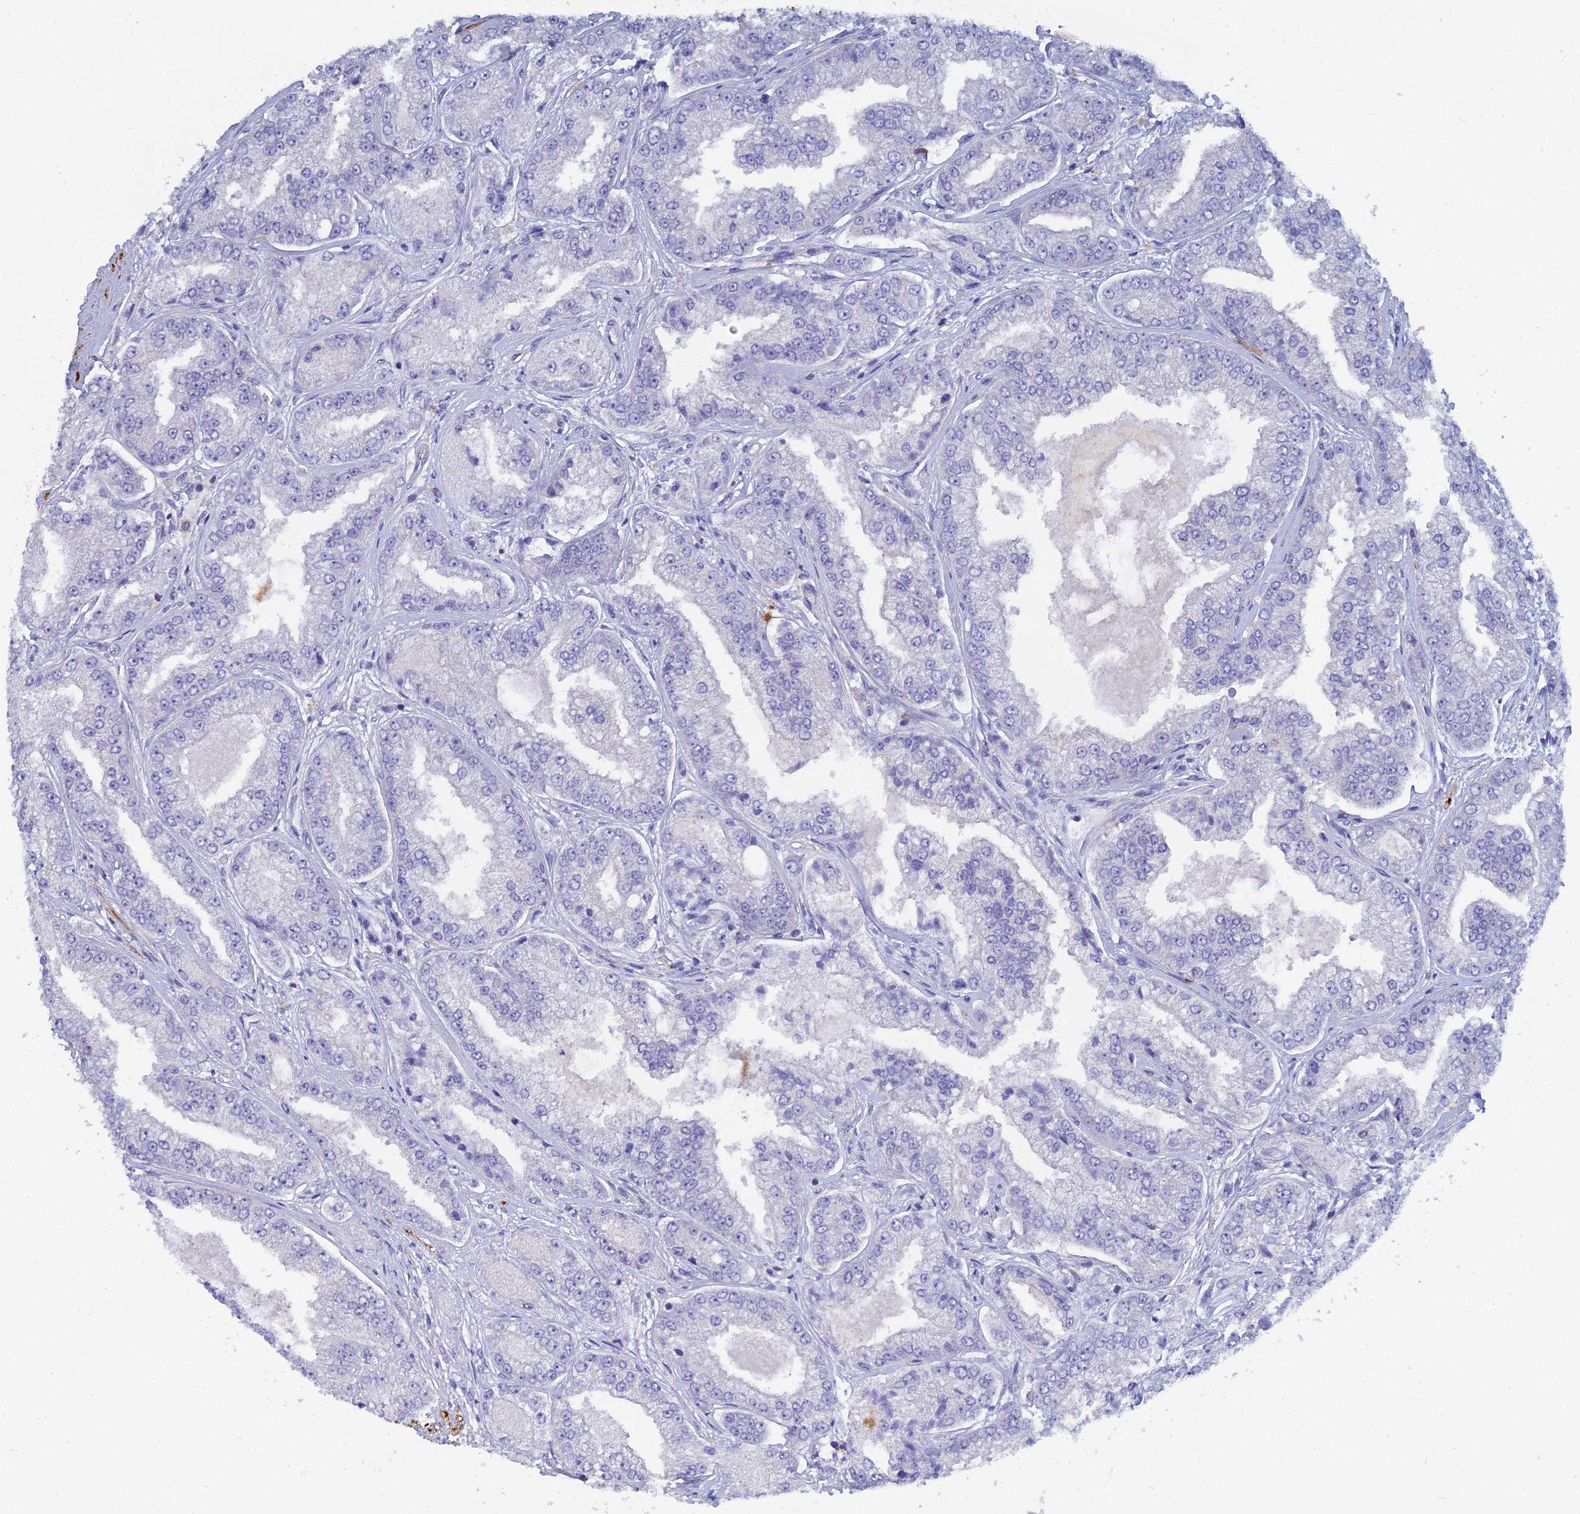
{"staining": {"intensity": "negative", "quantity": "none", "location": "none"}, "tissue": "prostate cancer", "cell_type": "Tumor cells", "image_type": "cancer", "snomed": [{"axis": "morphology", "description": "Adenocarcinoma, High grade"}, {"axis": "topography", "description": "Prostate"}], "caption": "This is a histopathology image of IHC staining of prostate adenocarcinoma (high-grade), which shows no positivity in tumor cells.", "gene": "PCDHA8", "patient": {"sex": "male", "age": 71}}